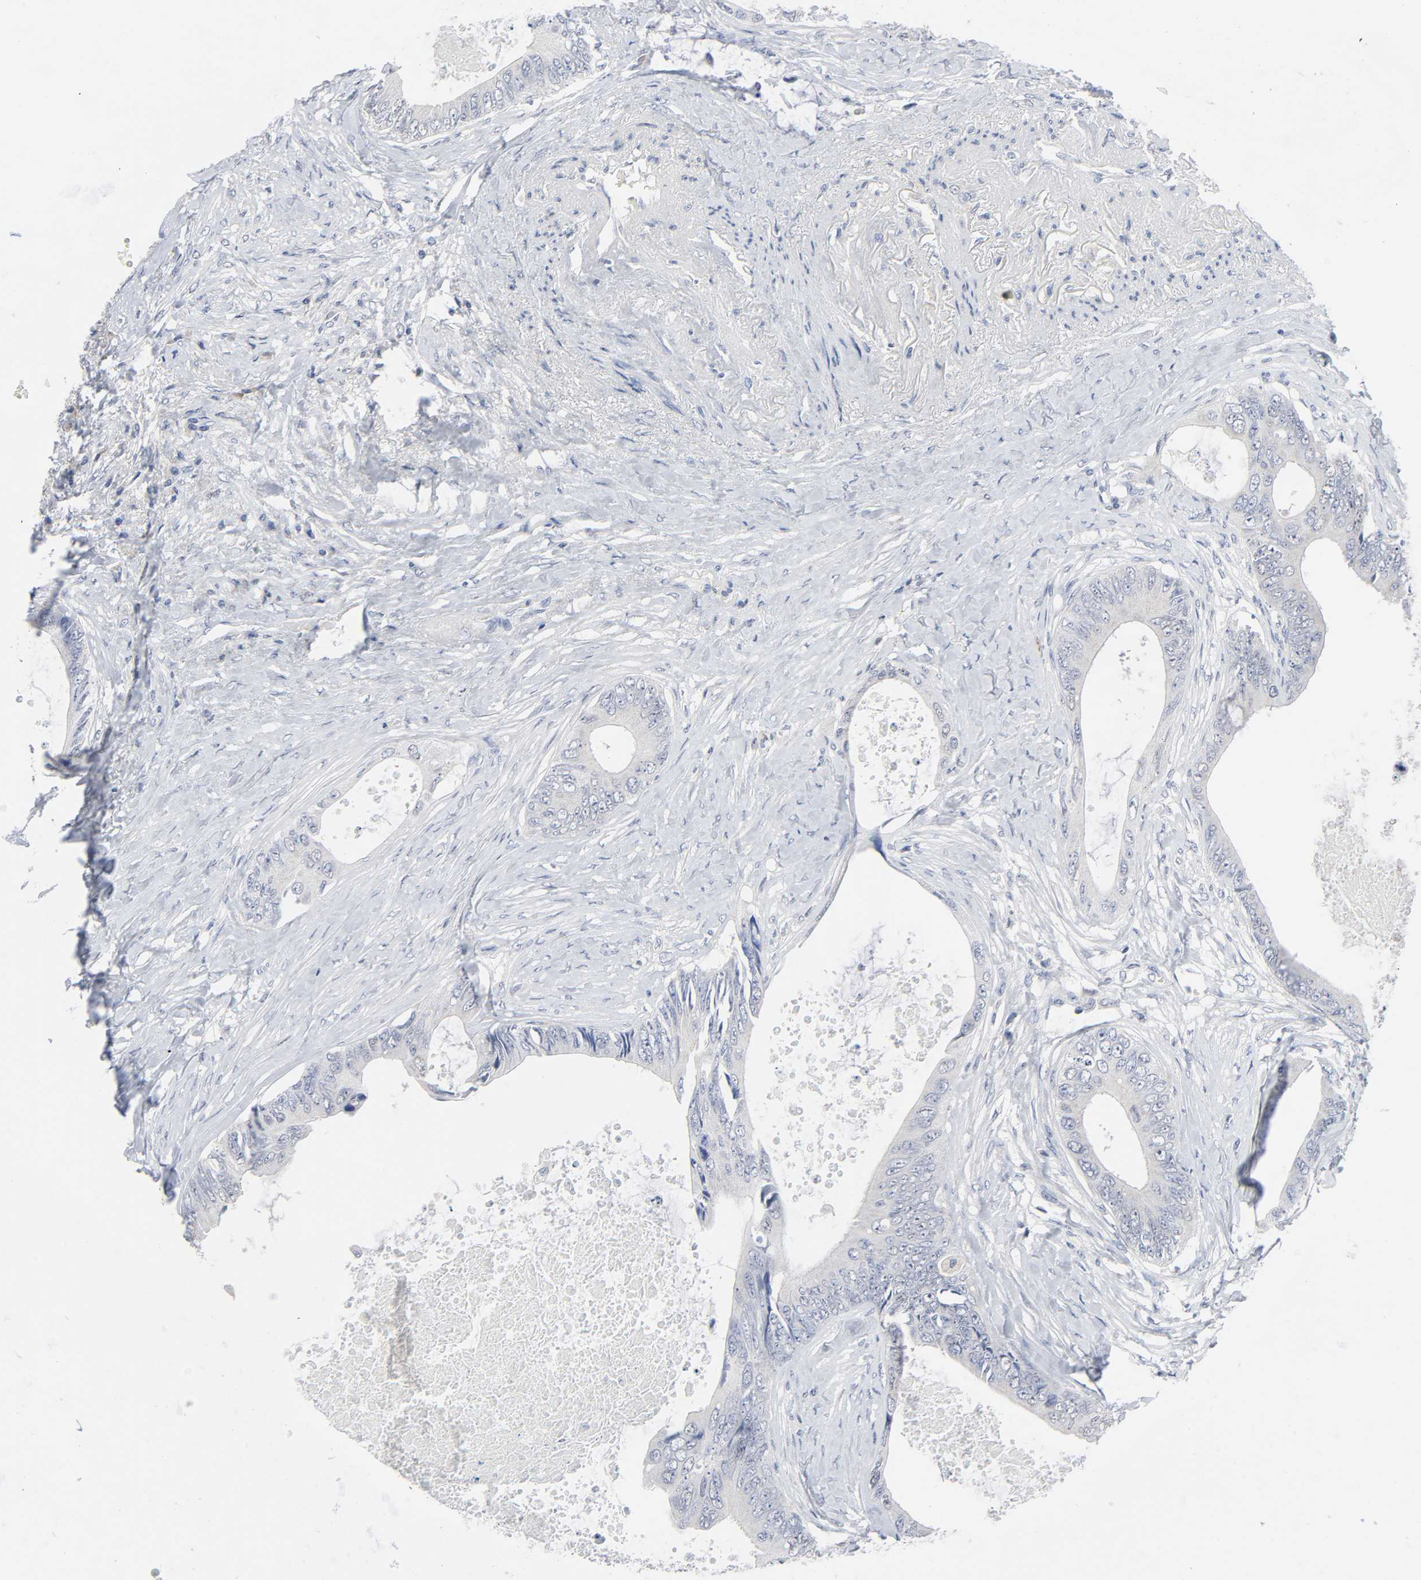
{"staining": {"intensity": "negative", "quantity": "none", "location": "none"}, "tissue": "colorectal cancer", "cell_type": "Tumor cells", "image_type": "cancer", "snomed": [{"axis": "morphology", "description": "Normal tissue, NOS"}, {"axis": "morphology", "description": "Adenocarcinoma, NOS"}, {"axis": "topography", "description": "Rectum"}, {"axis": "topography", "description": "Peripheral nerve tissue"}], "caption": "Immunohistochemistry (IHC) image of human adenocarcinoma (colorectal) stained for a protein (brown), which shows no expression in tumor cells.", "gene": "WEE1", "patient": {"sex": "female", "age": 77}}